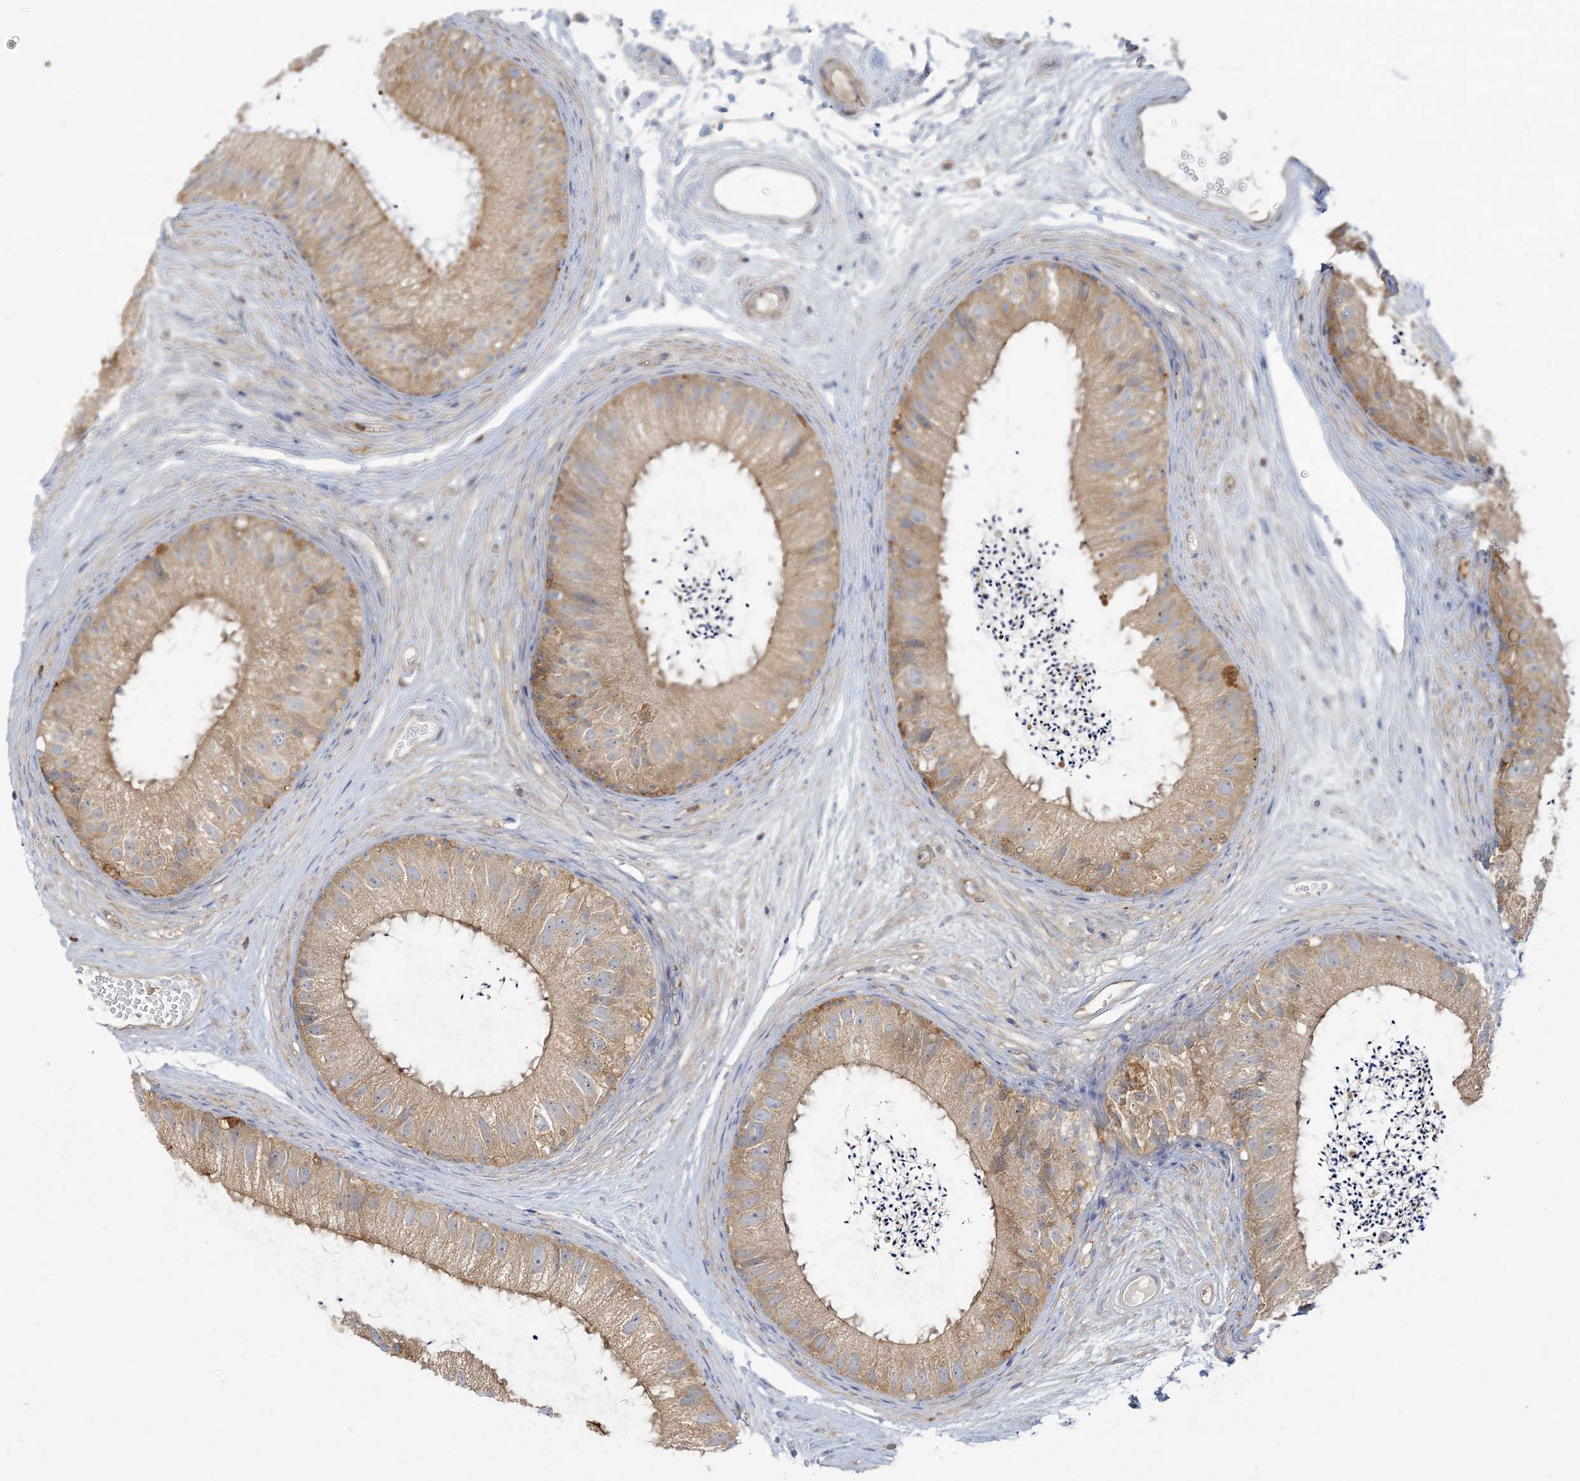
{"staining": {"intensity": "moderate", "quantity": "25%-75%", "location": "cytoplasmic/membranous"}, "tissue": "epididymis", "cell_type": "Glandular cells", "image_type": "normal", "snomed": [{"axis": "morphology", "description": "Normal tissue, NOS"}, {"axis": "topography", "description": "Epididymis"}], "caption": "This histopathology image displays immunohistochemistry staining of benign human epididymis, with medium moderate cytoplasmic/membranous staining in about 25%-75% of glandular cells.", "gene": "ANKS1A", "patient": {"sex": "male", "age": 77}}